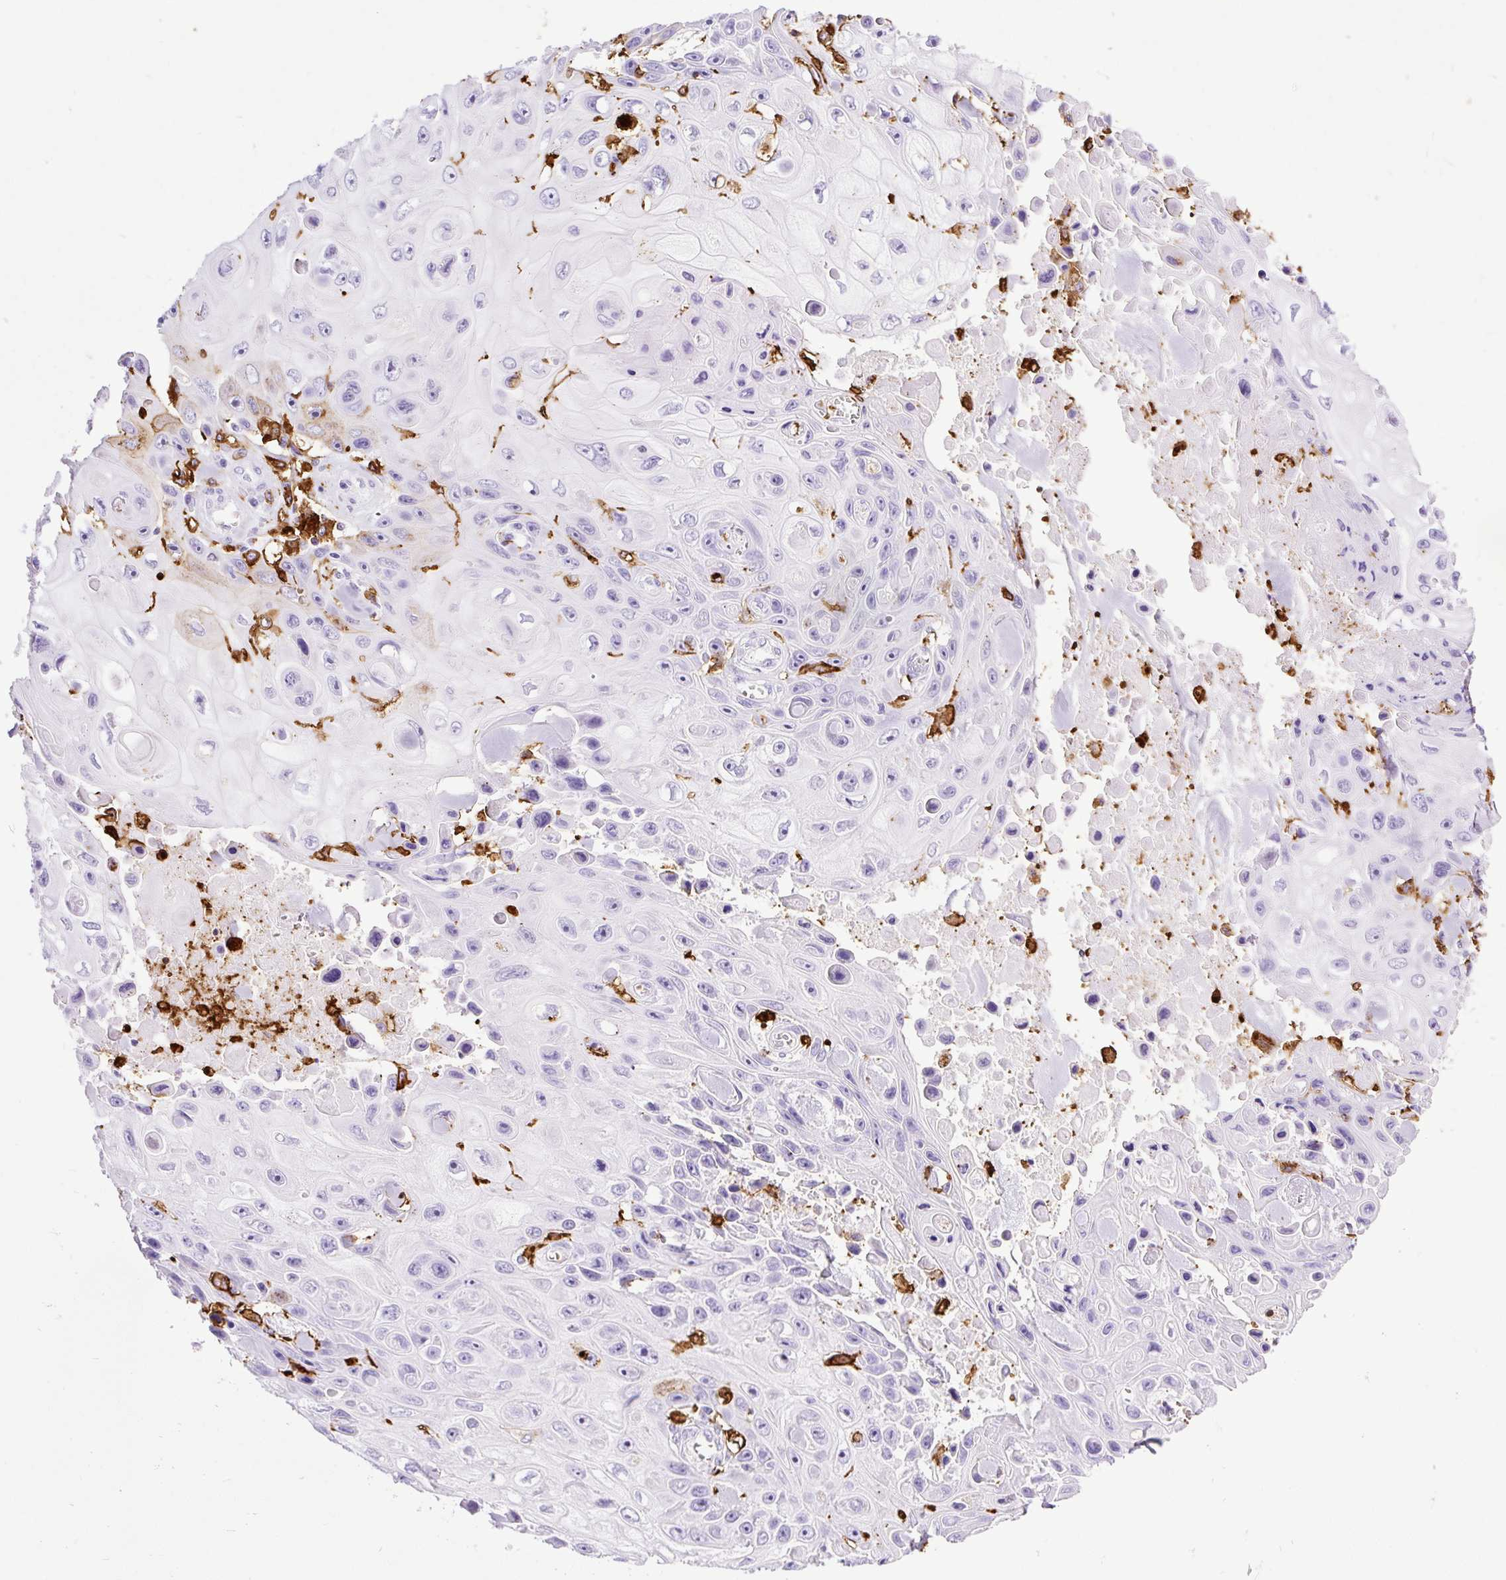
{"staining": {"intensity": "negative", "quantity": "none", "location": "none"}, "tissue": "skin cancer", "cell_type": "Tumor cells", "image_type": "cancer", "snomed": [{"axis": "morphology", "description": "Squamous cell carcinoma, NOS"}, {"axis": "topography", "description": "Skin"}], "caption": "The histopathology image demonstrates no staining of tumor cells in skin cancer (squamous cell carcinoma). (DAB (3,3'-diaminobenzidine) IHC visualized using brightfield microscopy, high magnification).", "gene": "HLA-DRA", "patient": {"sex": "male", "age": 82}}